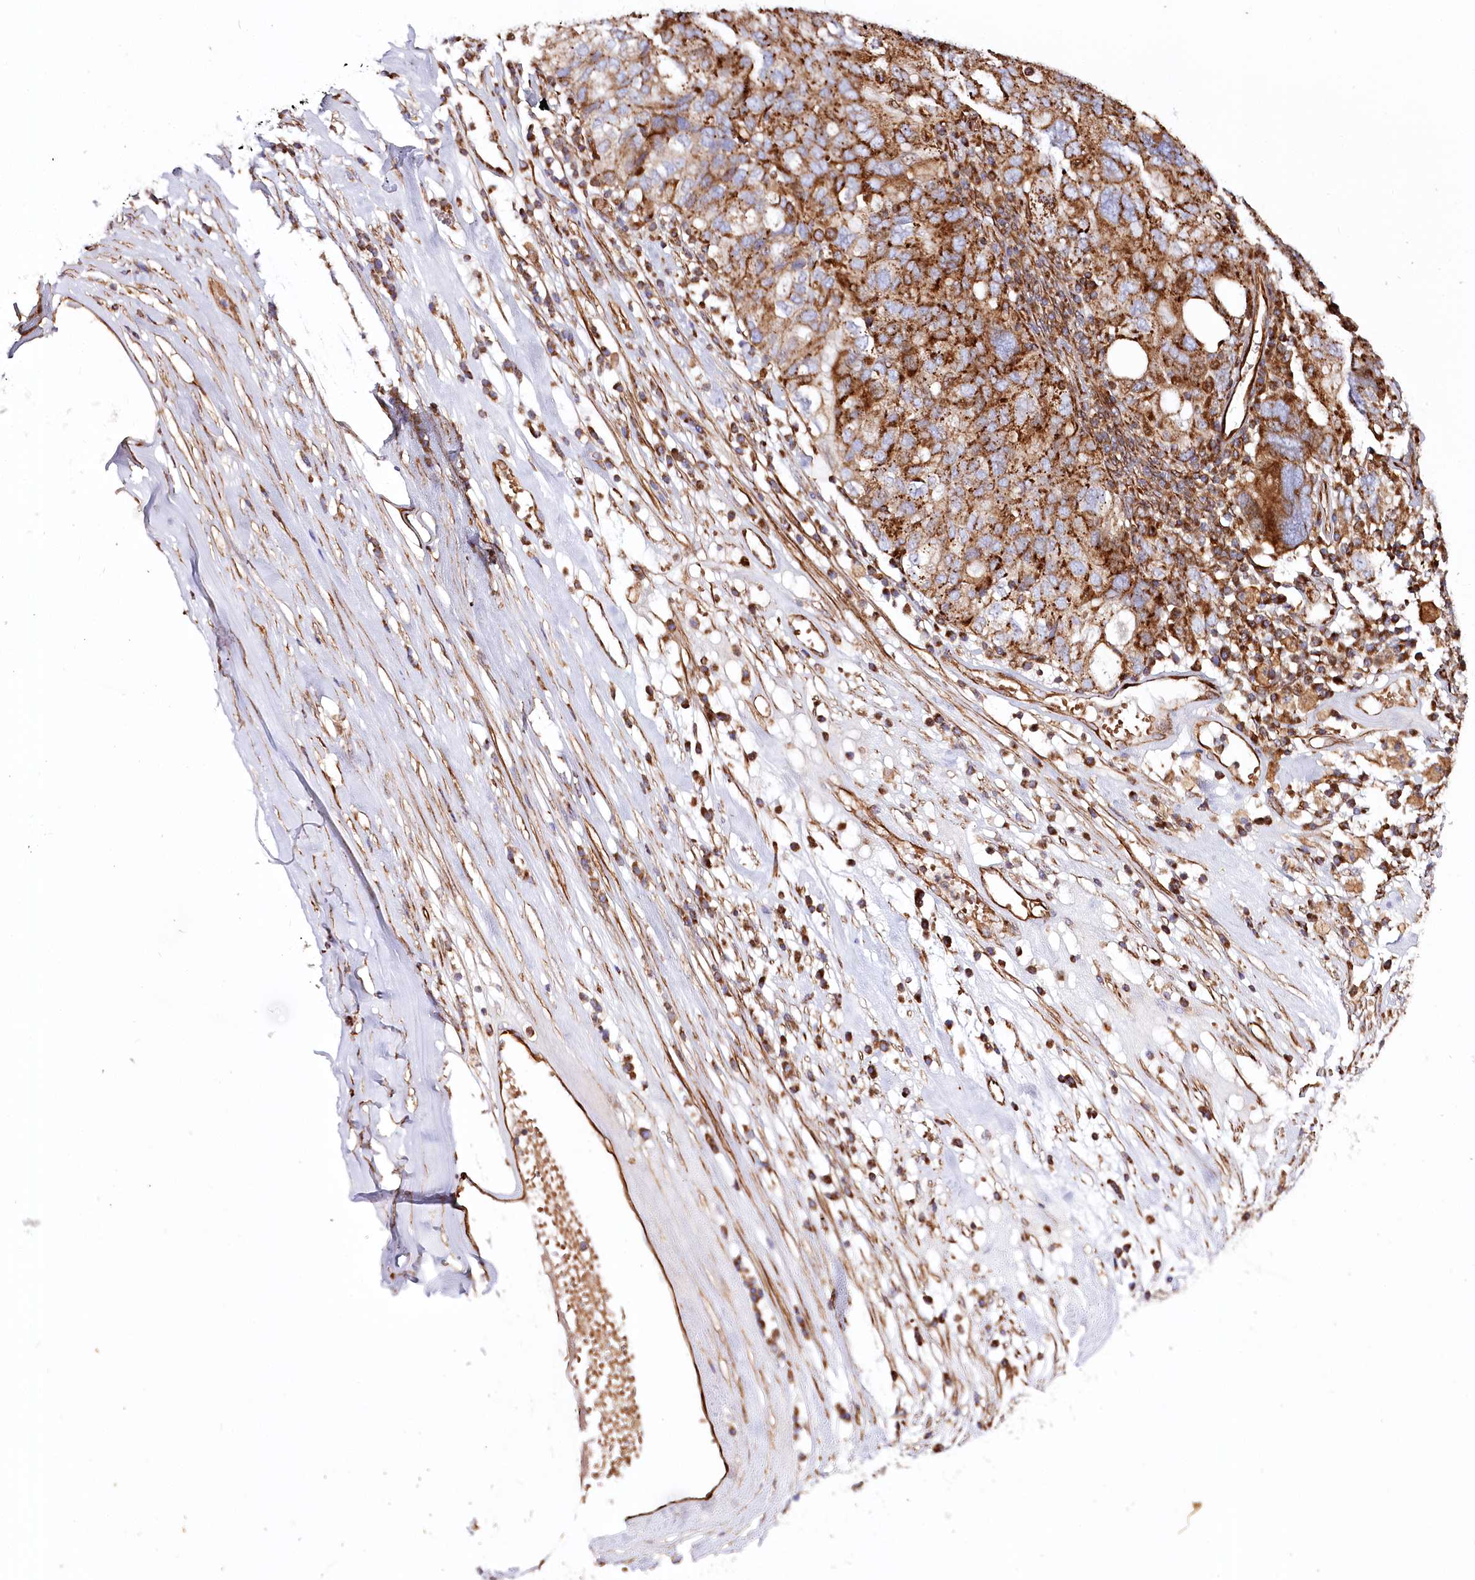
{"staining": {"intensity": "strong", "quantity": ">75%", "location": "cytoplasmic/membranous"}, "tissue": "ovarian cancer", "cell_type": "Tumor cells", "image_type": "cancer", "snomed": [{"axis": "morphology", "description": "Carcinoma, endometroid"}, {"axis": "topography", "description": "Ovary"}], "caption": "Protein staining by immunohistochemistry (IHC) exhibits strong cytoplasmic/membranous positivity in about >75% of tumor cells in ovarian endometroid carcinoma.", "gene": "THUMPD3", "patient": {"sex": "female", "age": 62}}